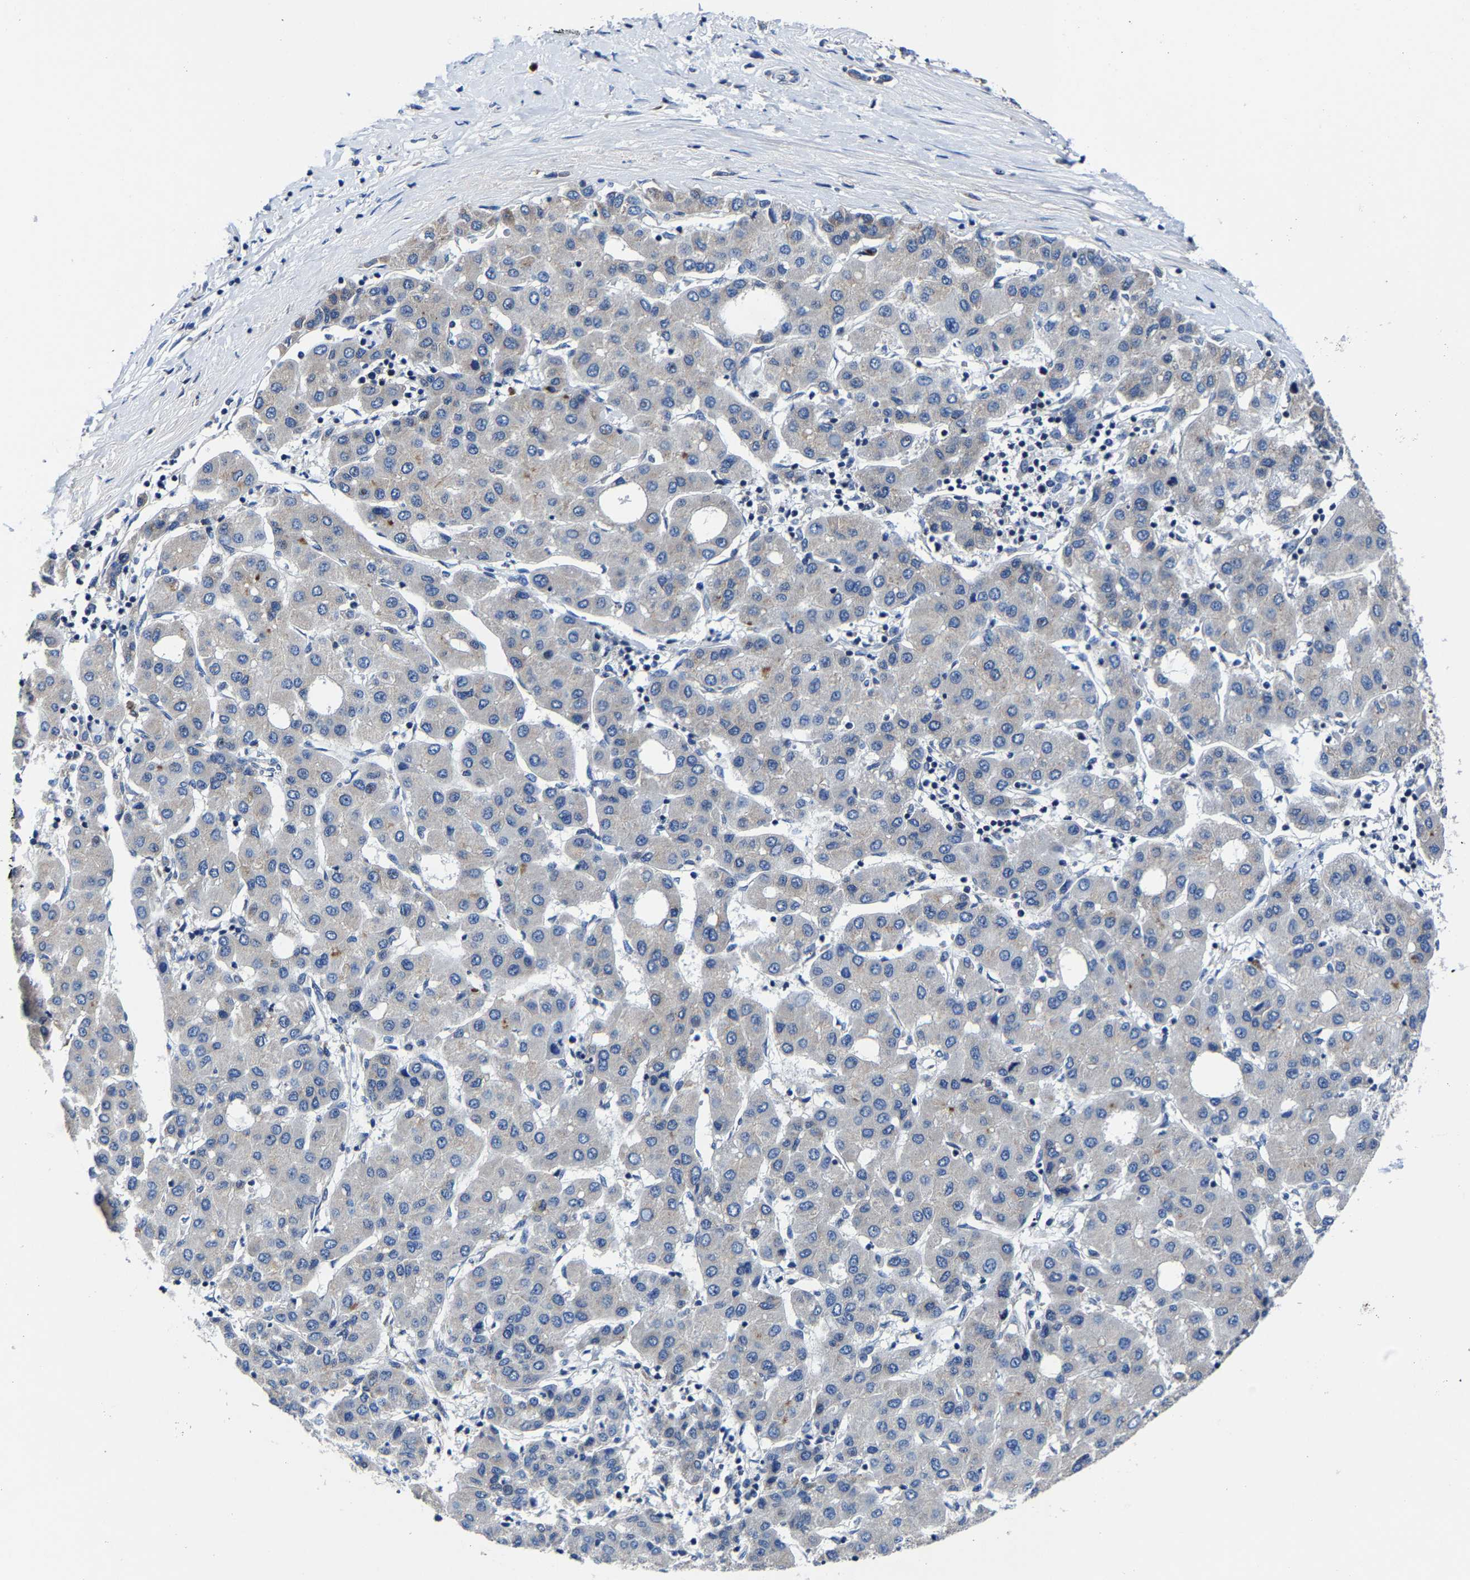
{"staining": {"intensity": "negative", "quantity": "none", "location": "none"}, "tissue": "liver cancer", "cell_type": "Tumor cells", "image_type": "cancer", "snomed": [{"axis": "morphology", "description": "Carcinoma, Hepatocellular, NOS"}, {"axis": "topography", "description": "Liver"}], "caption": "High power microscopy micrograph of an IHC histopathology image of liver cancer (hepatocellular carcinoma), revealing no significant positivity in tumor cells.", "gene": "EBAG9", "patient": {"sex": "male", "age": 65}}